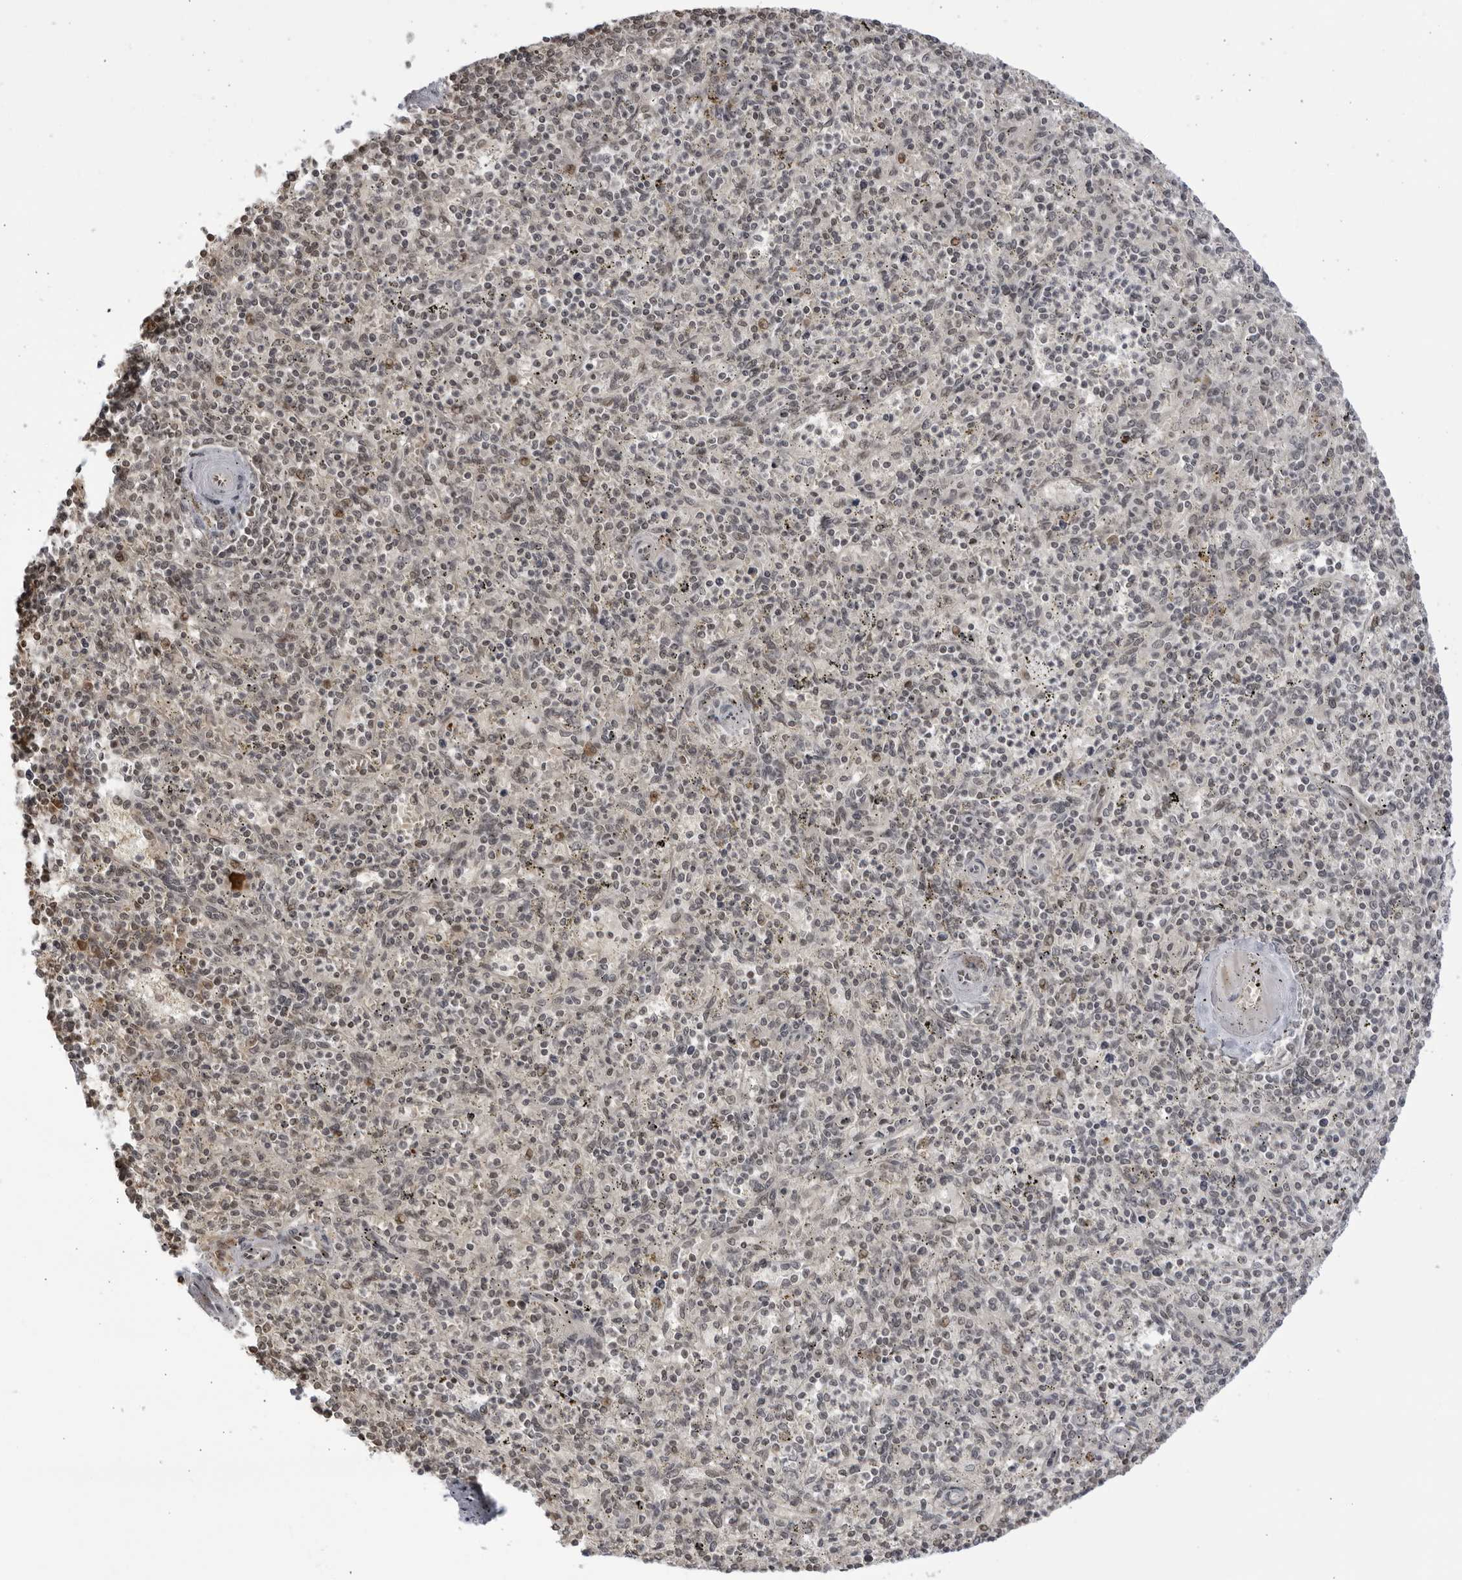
{"staining": {"intensity": "weak", "quantity": "<25%", "location": "nuclear"}, "tissue": "spleen", "cell_type": "Cells in red pulp", "image_type": "normal", "snomed": [{"axis": "morphology", "description": "Normal tissue, NOS"}, {"axis": "topography", "description": "Spleen"}], "caption": "Cells in red pulp show no significant protein expression in normal spleen. (DAB (3,3'-diaminobenzidine) immunohistochemistry, high magnification).", "gene": "RASGEF1C", "patient": {"sex": "male", "age": 72}}